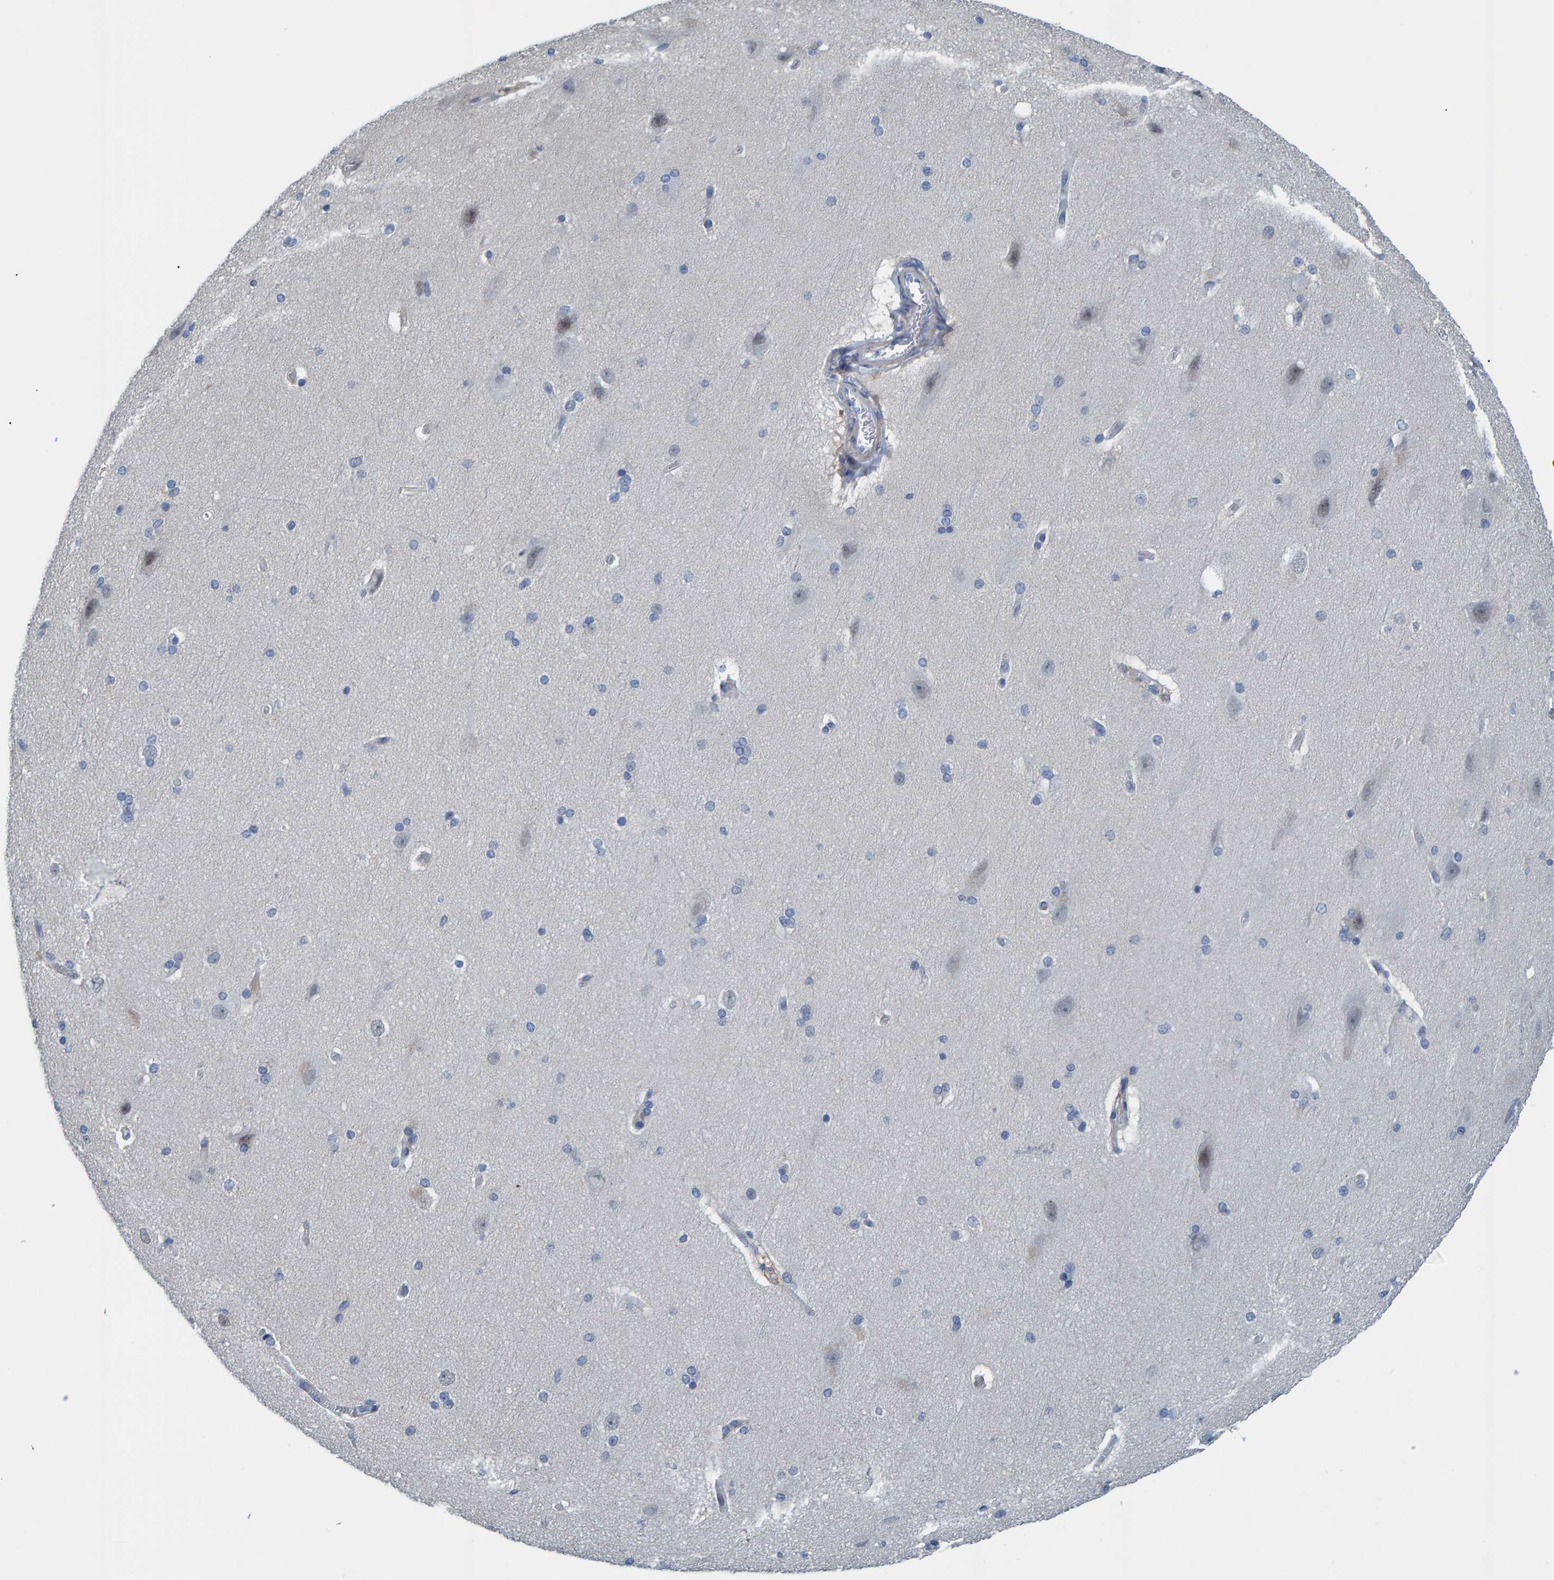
{"staining": {"intensity": "negative", "quantity": "none", "location": "none"}, "tissue": "cerebral cortex", "cell_type": "Endothelial cells", "image_type": "normal", "snomed": [{"axis": "morphology", "description": "Normal tissue, NOS"}, {"axis": "topography", "description": "Cerebral cortex"}, {"axis": "topography", "description": "Hippocampus"}], "caption": "This image is of unremarkable cerebral cortex stained with immunohistochemistry (IHC) to label a protein in brown with the nuclei are counter-stained blue. There is no staining in endothelial cells.", "gene": "IDO1", "patient": {"sex": "female", "age": 19}}